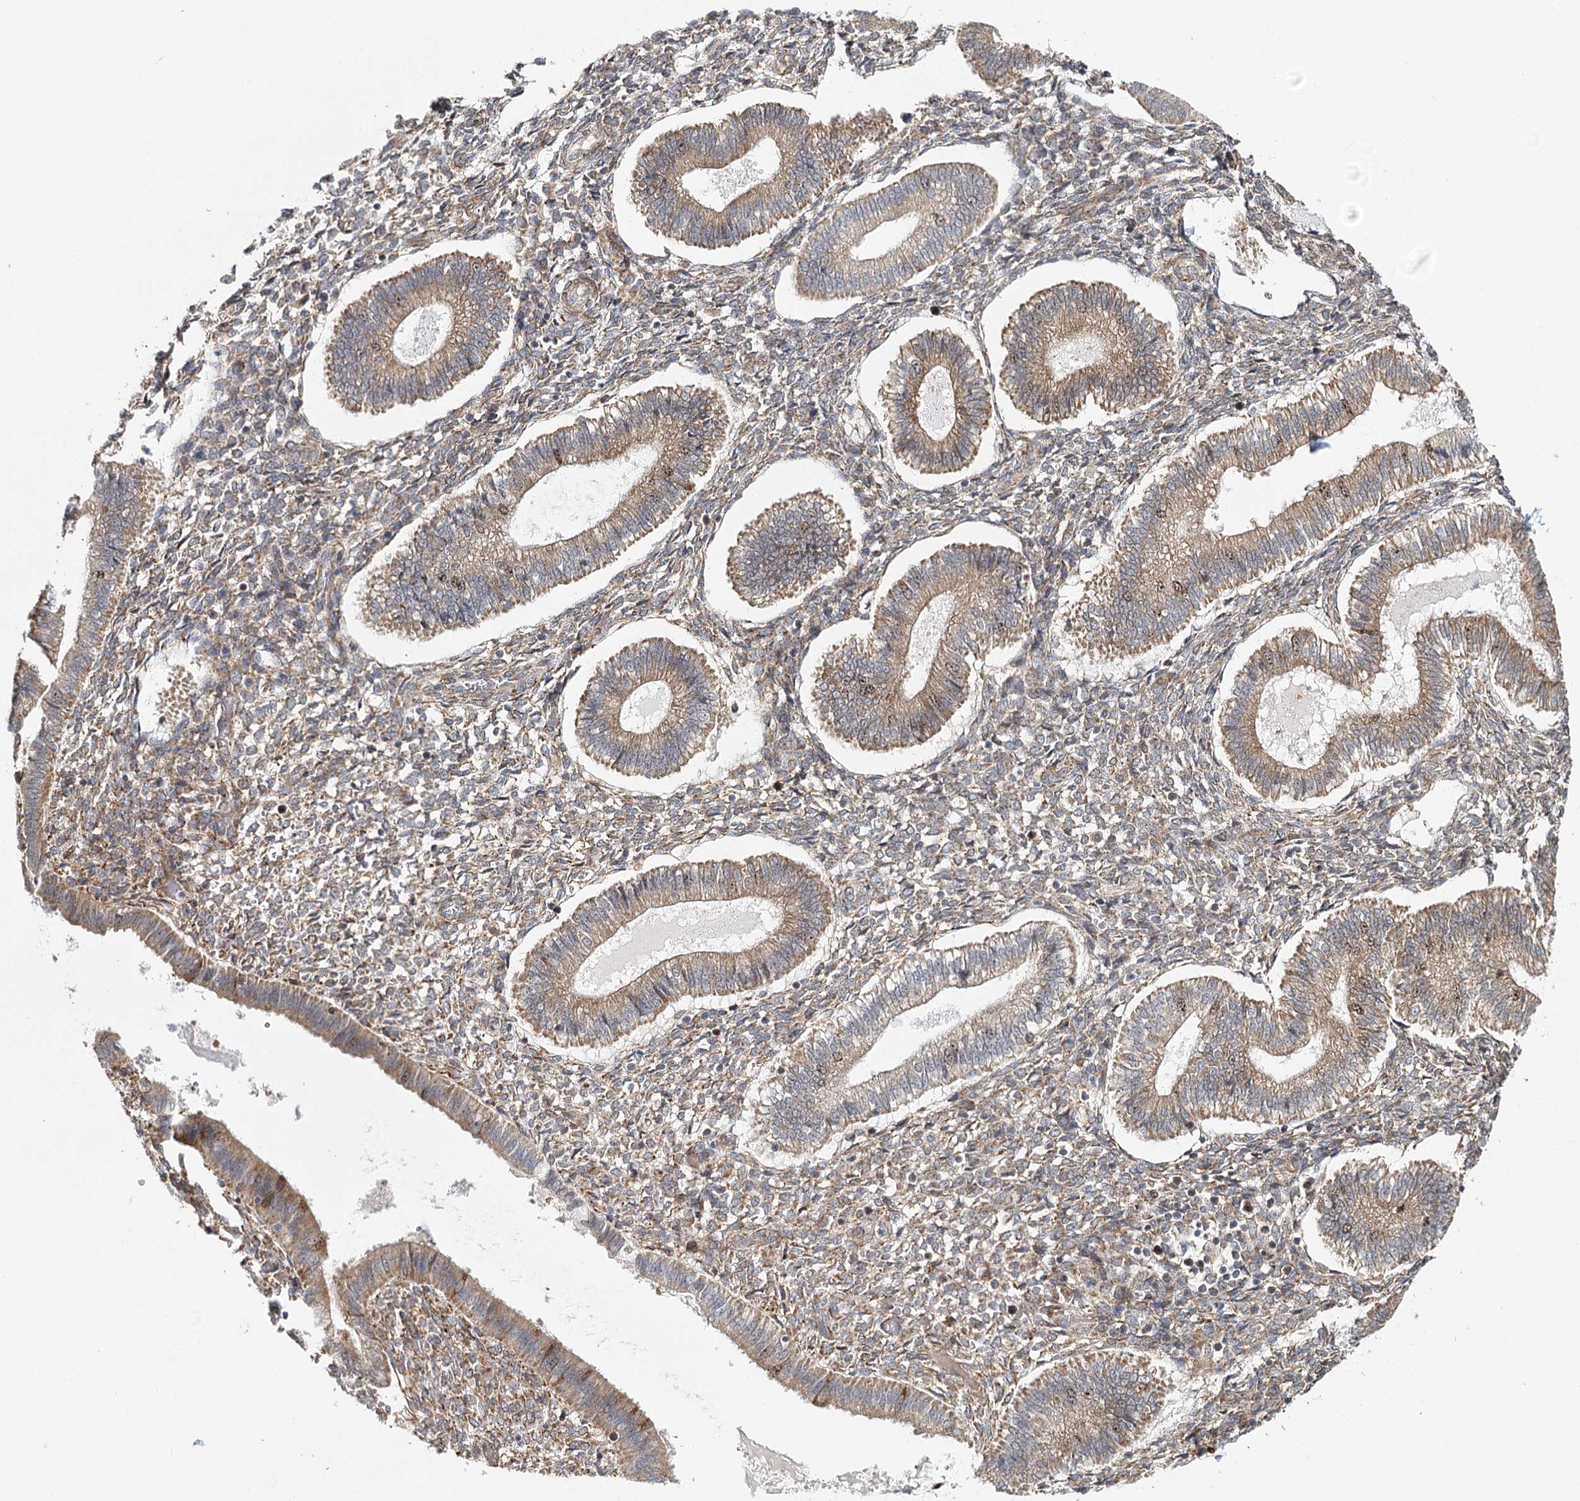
{"staining": {"intensity": "moderate", "quantity": "25%-75%", "location": "cytoplasmic/membranous"}, "tissue": "endometrium", "cell_type": "Cells in endometrial stroma", "image_type": "normal", "snomed": [{"axis": "morphology", "description": "Normal tissue, NOS"}, {"axis": "topography", "description": "Endometrium"}], "caption": "Endometrium stained with immunohistochemistry (IHC) demonstrates moderate cytoplasmic/membranous staining in approximately 25%-75% of cells in endometrial stroma.", "gene": "MKNK1", "patient": {"sex": "female", "age": 25}}